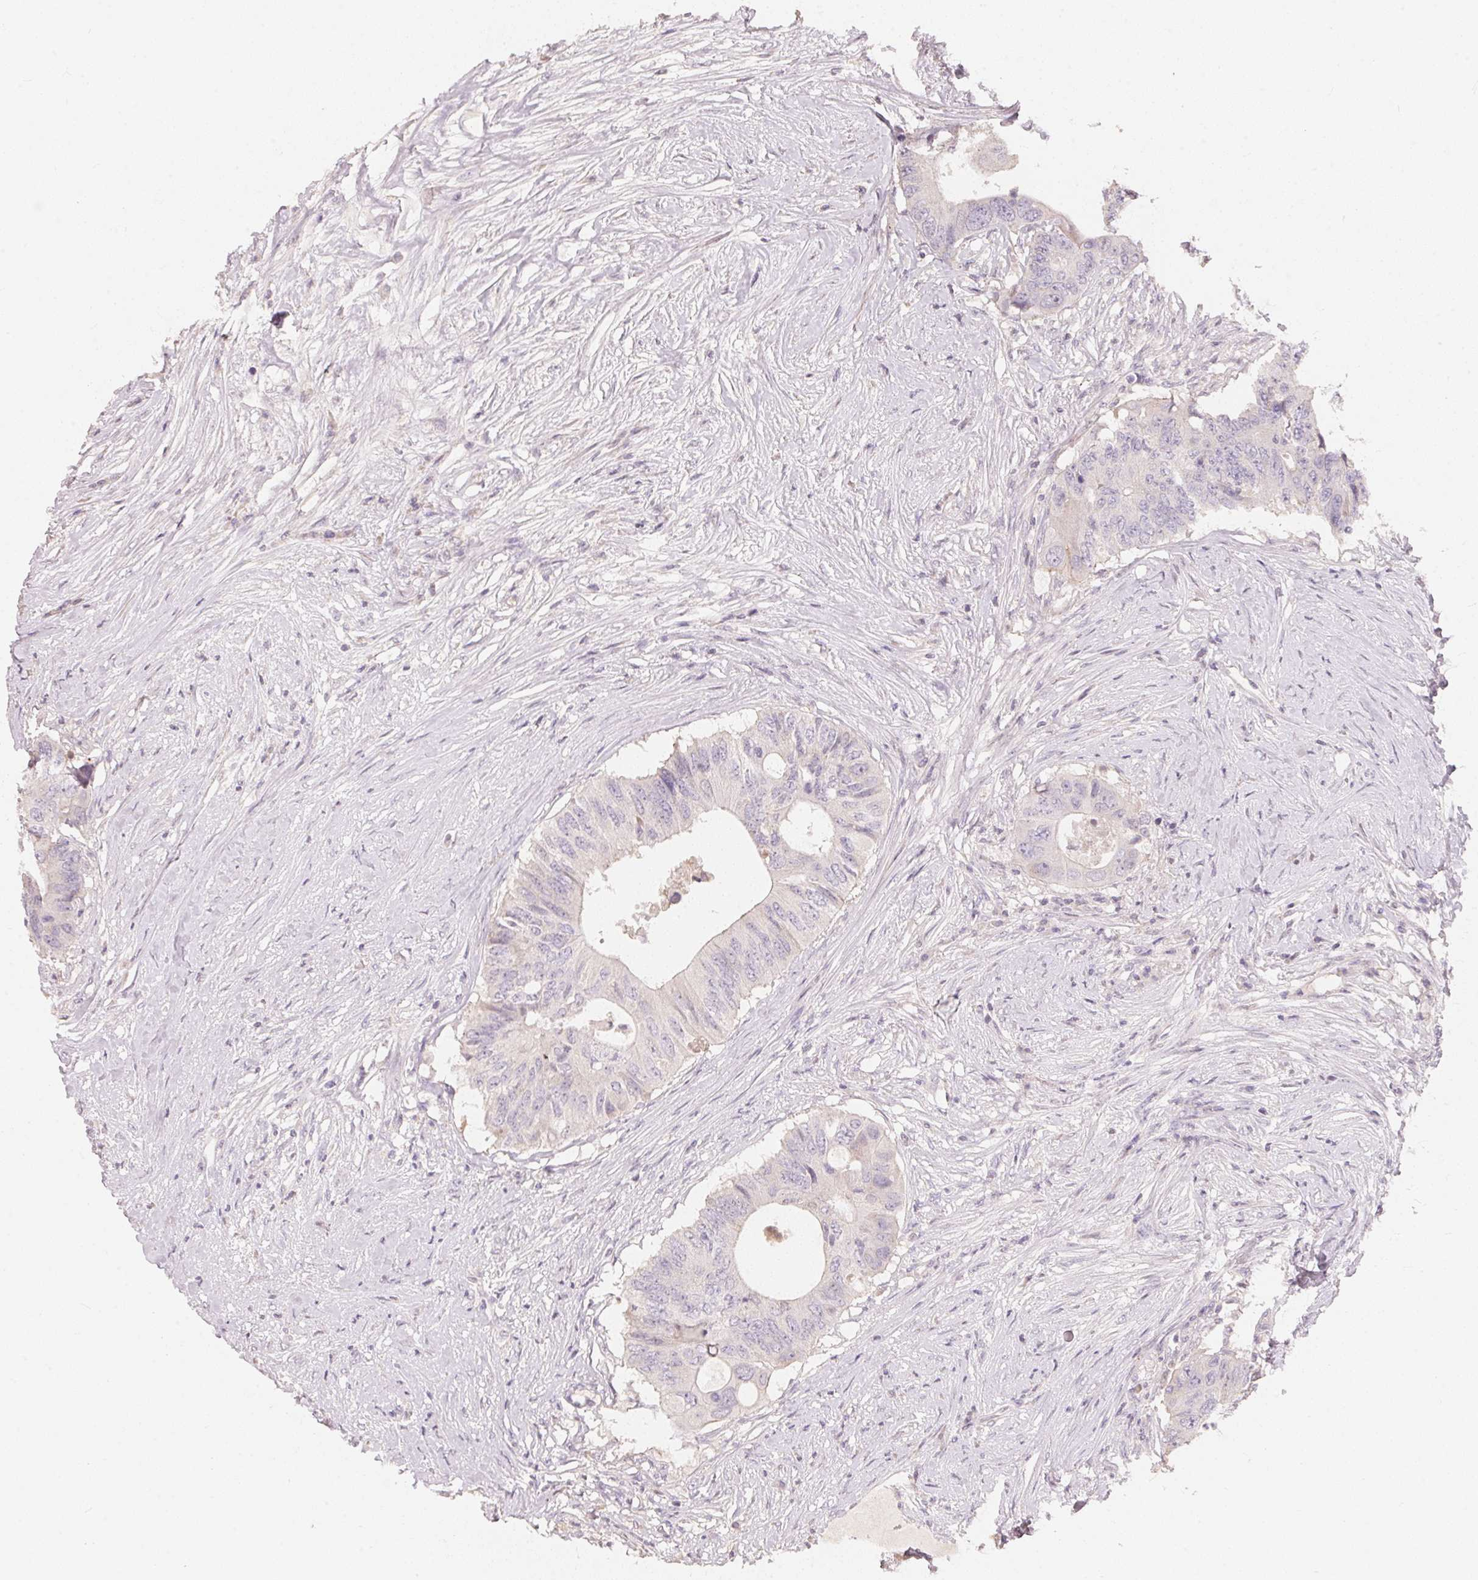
{"staining": {"intensity": "negative", "quantity": "none", "location": "none"}, "tissue": "colorectal cancer", "cell_type": "Tumor cells", "image_type": "cancer", "snomed": [{"axis": "morphology", "description": "Adenocarcinoma, NOS"}, {"axis": "topography", "description": "Colon"}], "caption": "The micrograph displays no significant expression in tumor cells of adenocarcinoma (colorectal).", "gene": "TP53AIP1", "patient": {"sex": "male", "age": 71}}